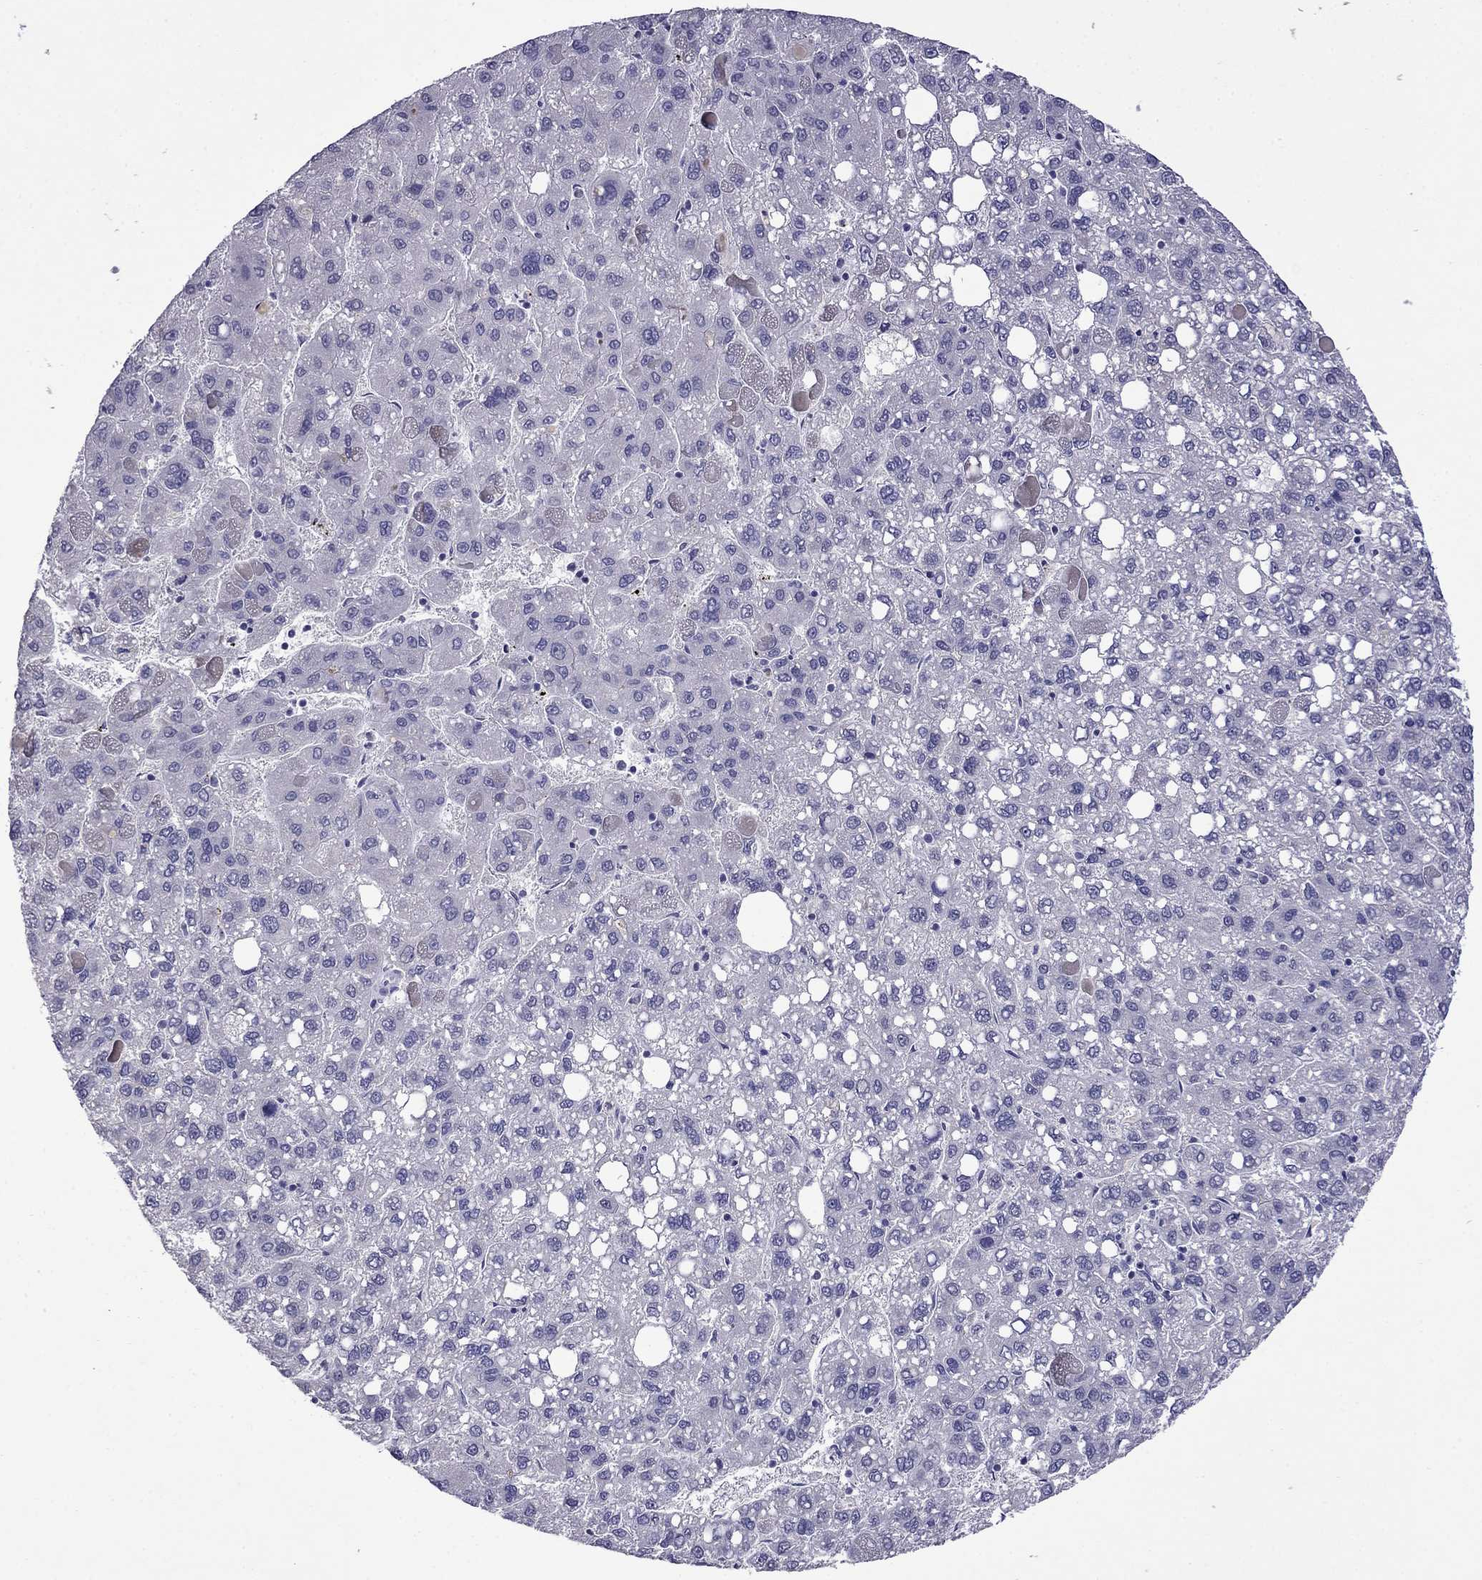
{"staining": {"intensity": "negative", "quantity": "none", "location": "none"}, "tissue": "liver cancer", "cell_type": "Tumor cells", "image_type": "cancer", "snomed": [{"axis": "morphology", "description": "Carcinoma, Hepatocellular, NOS"}, {"axis": "topography", "description": "Liver"}], "caption": "IHC histopathology image of human liver cancer (hepatocellular carcinoma) stained for a protein (brown), which displays no positivity in tumor cells.", "gene": "STAR", "patient": {"sex": "female", "age": 82}}